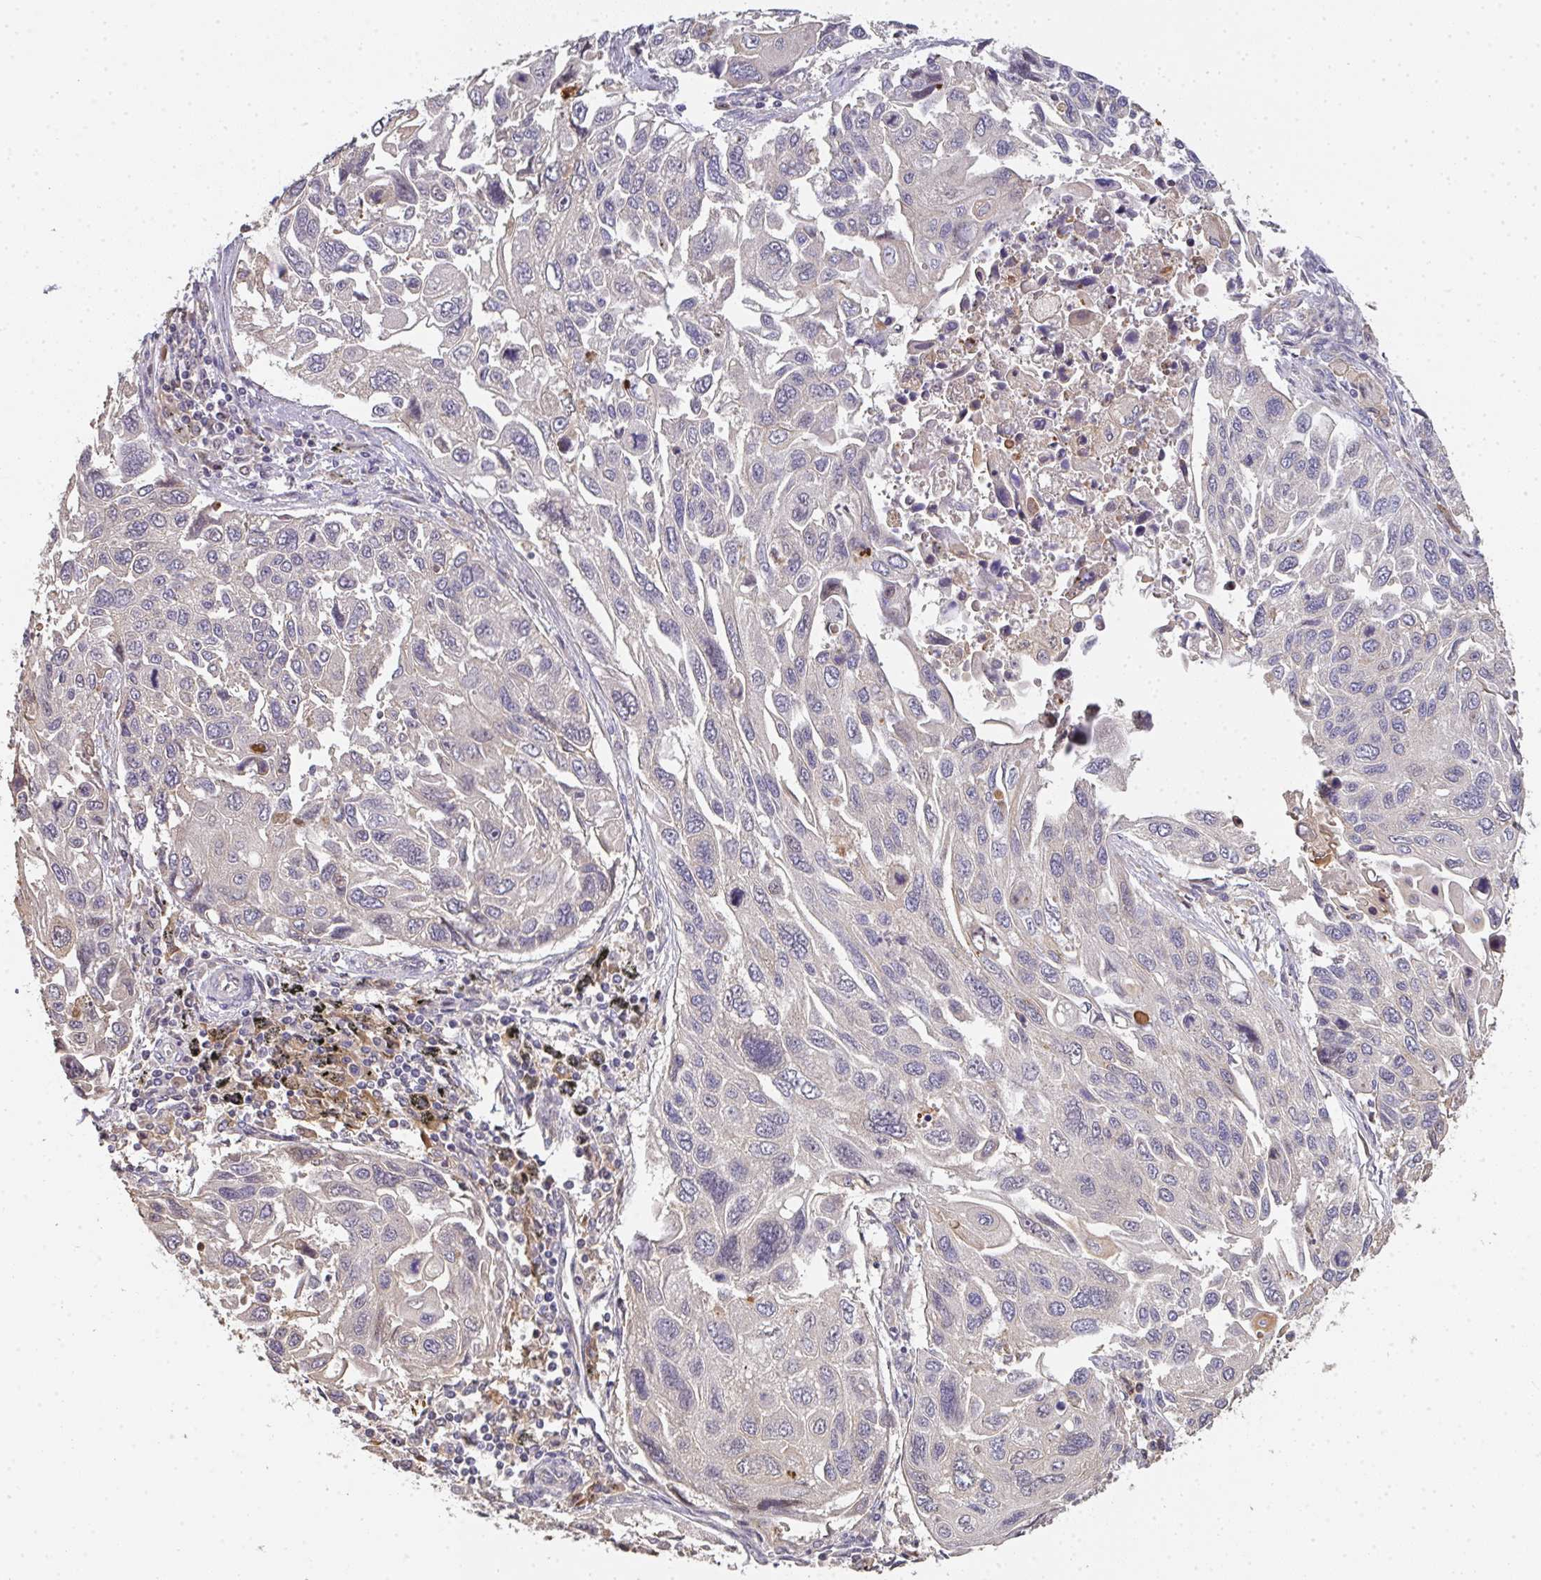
{"staining": {"intensity": "weak", "quantity": "25%-75%", "location": "cytoplasmic/membranous"}, "tissue": "lung cancer", "cell_type": "Tumor cells", "image_type": "cancer", "snomed": [{"axis": "morphology", "description": "Squamous cell carcinoma, NOS"}, {"axis": "topography", "description": "Lung"}], "caption": "Tumor cells display weak cytoplasmic/membranous expression in about 25%-75% of cells in lung cancer (squamous cell carcinoma). The staining was performed using DAB, with brown indicating positive protein expression. Nuclei are stained blue with hematoxylin.", "gene": "EEF1AKMT1", "patient": {"sex": "male", "age": 62}}